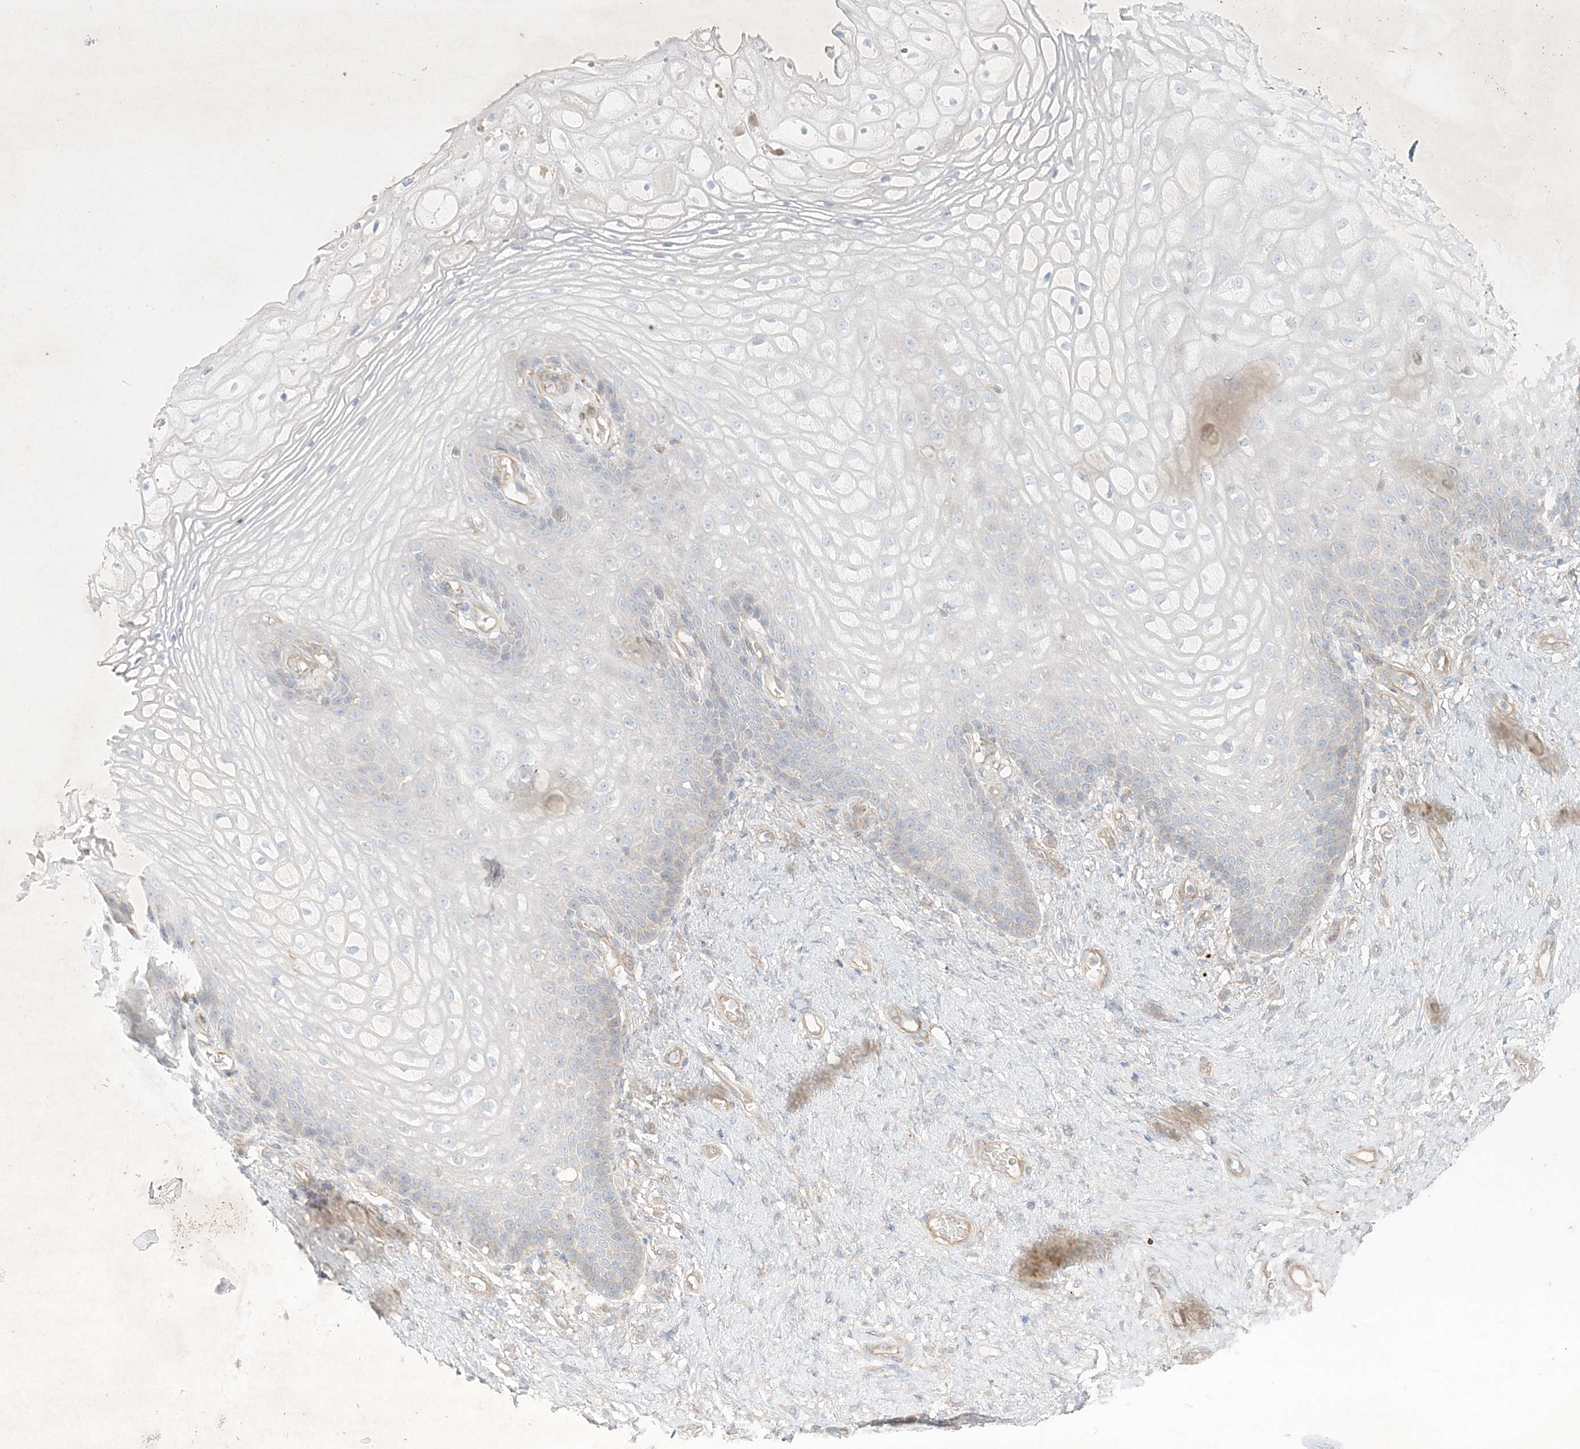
{"staining": {"intensity": "negative", "quantity": "none", "location": "none"}, "tissue": "vagina", "cell_type": "Squamous epithelial cells", "image_type": "normal", "snomed": [{"axis": "morphology", "description": "Normal tissue, NOS"}, {"axis": "topography", "description": "Vagina"}], "caption": "Immunohistochemistry (IHC) micrograph of normal vagina: human vagina stained with DAB (3,3'-diaminobenzidine) demonstrates no significant protein staining in squamous epithelial cells.", "gene": "STK11IP", "patient": {"sex": "female", "age": 60}}